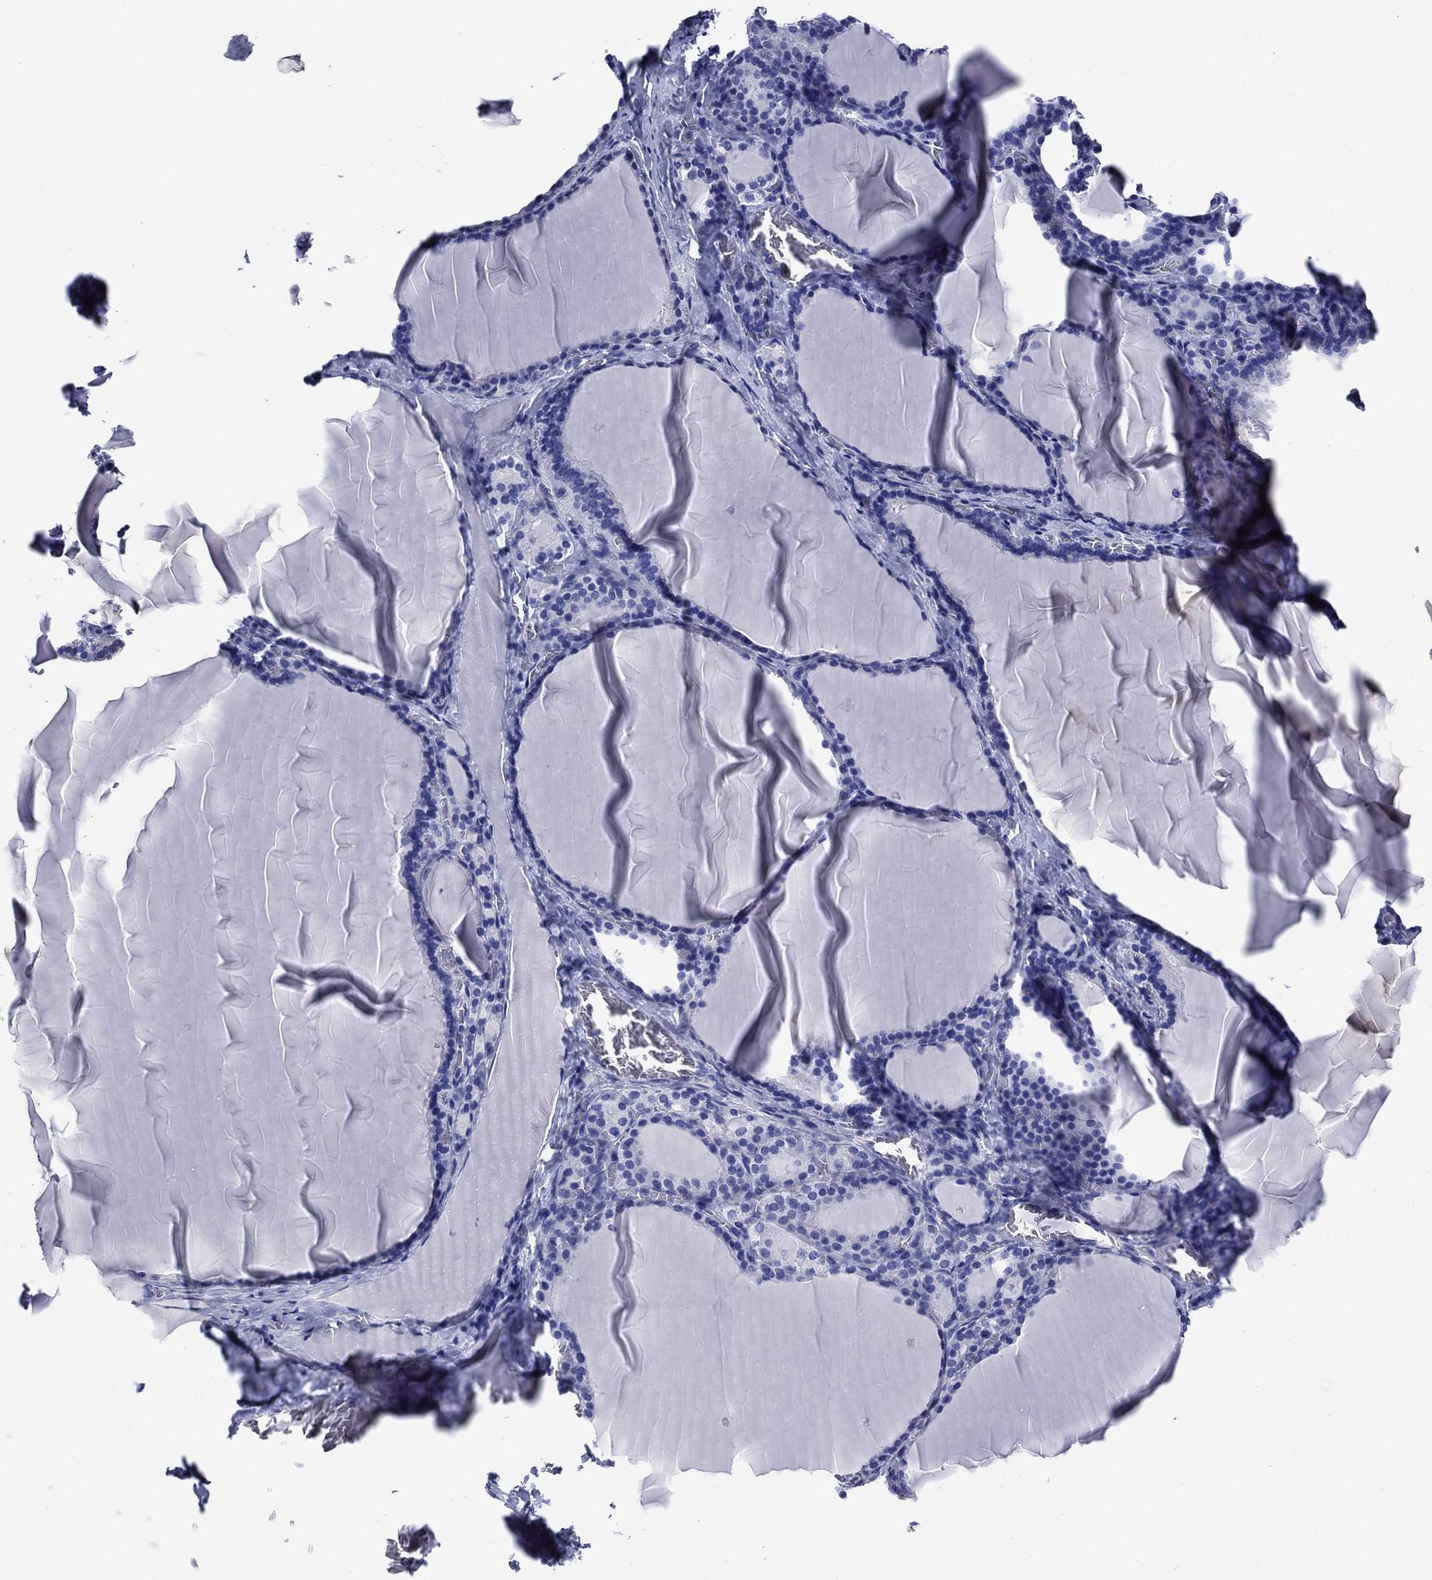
{"staining": {"intensity": "negative", "quantity": "none", "location": "none"}, "tissue": "thyroid gland", "cell_type": "Glandular cells", "image_type": "normal", "snomed": [{"axis": "morphology", "description": "Normal tissue, NOS"}, {"axis": "morphology", "description": "Hyperplasia, NOS"}, {"axis": "topography", "description": "Thyroid gland"}], "caption": "This is a histopathology image of immunohistochemistry (IHC) staining of unremarkable thyroid gland, which shows no expression in glandular cells. (DAB (3,3'-diaminobenzidine) immunohistochemistry (IHC) visualized using brightfield microscopy, high magnification).", "gene": "SLC1A2", "patient": {"sex": "female", "age": 27}}